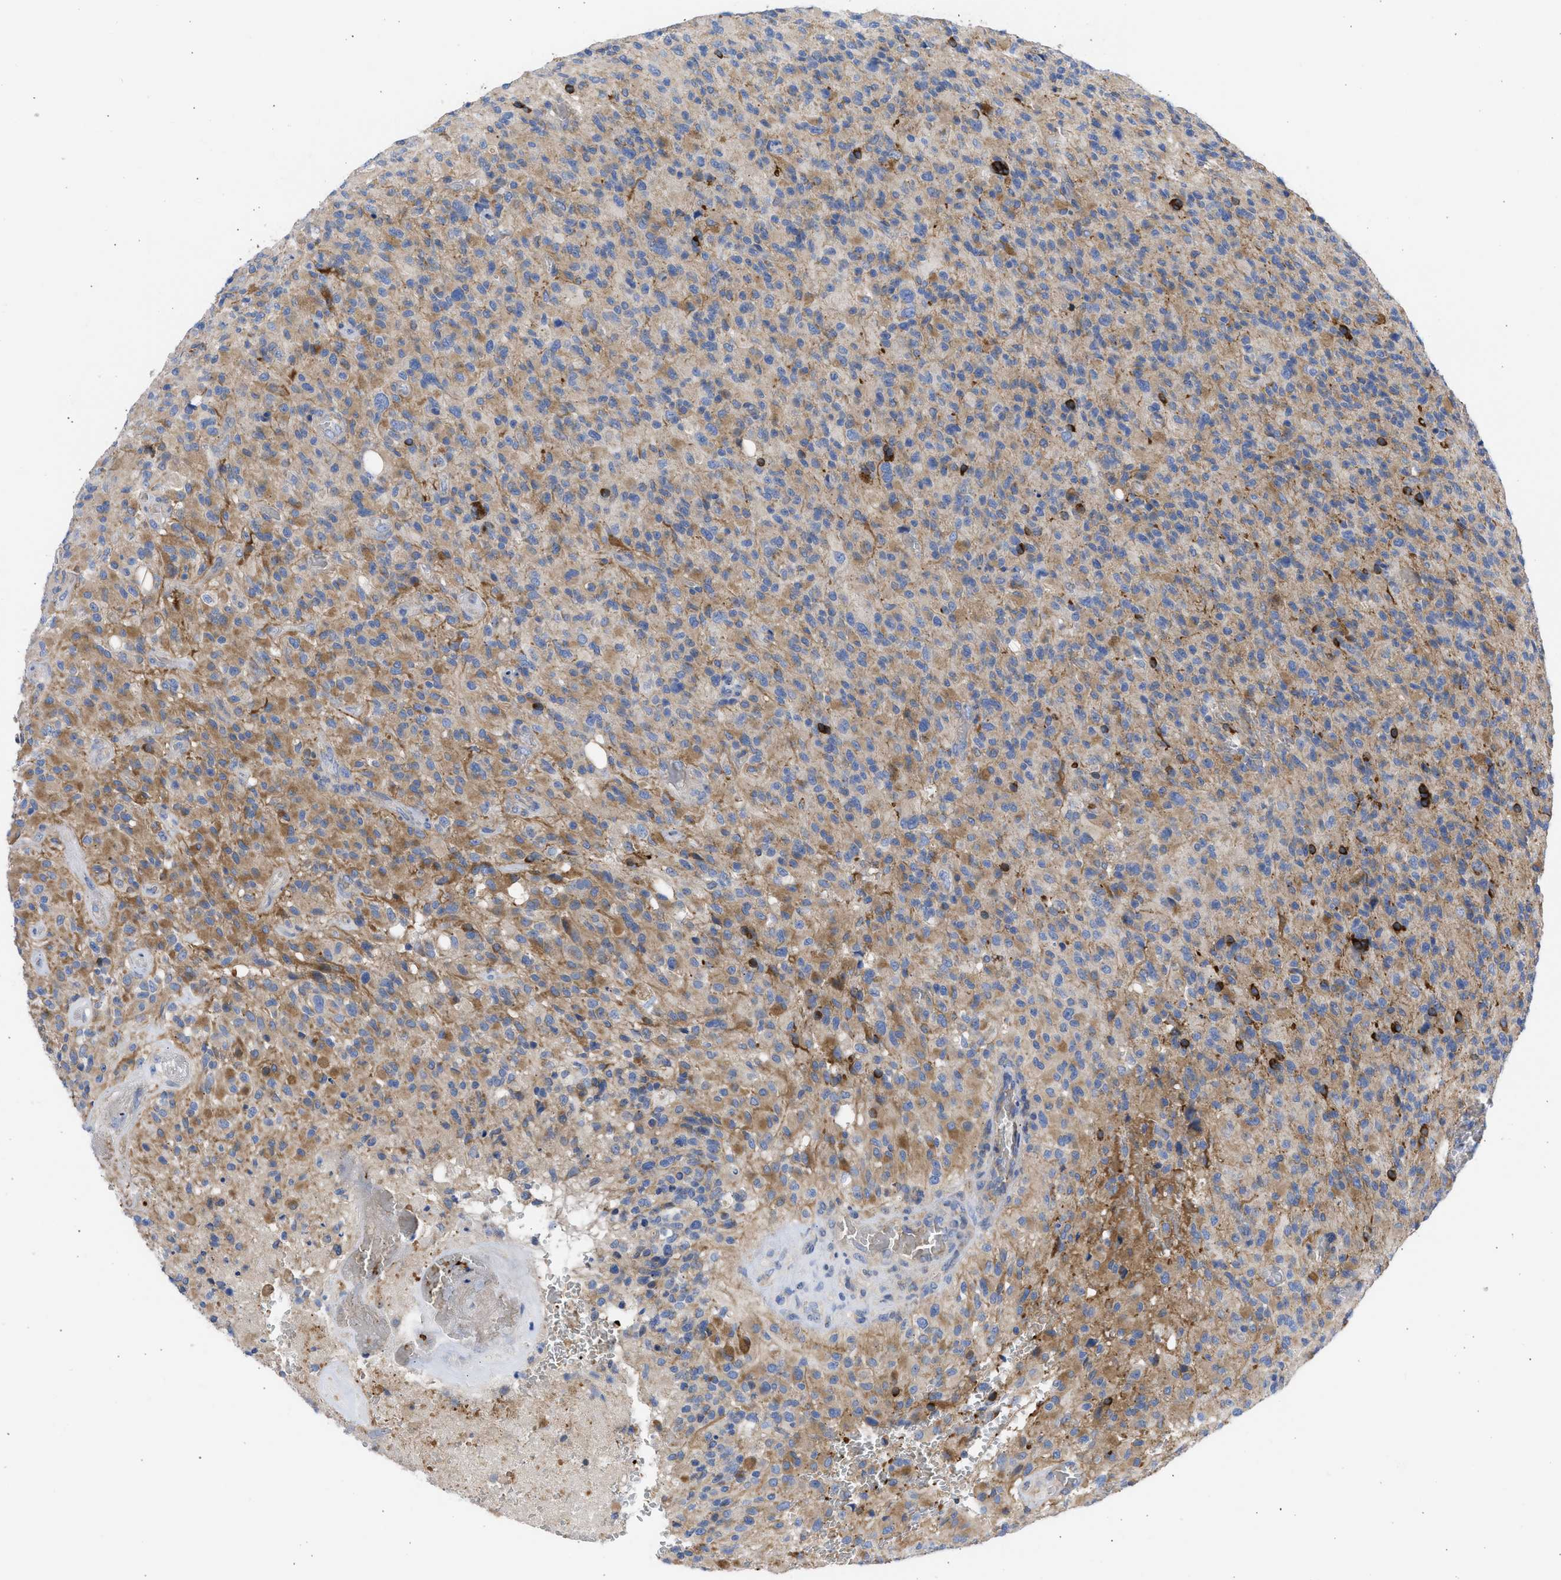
{"staining": {"intensity": "moderate", "quantity": ">75%", "location": "cytoplasmic/membranous"}, "tissue": "glioma", "cell_type": "Tumor cells", "image_type": "cancer", "snomed": [{"axis": "morphology", "description": "Glioma, malignant, High grade"}, {"axis": "topography", "description": "Brain"}], "caption": "DAB immunohistochemical staining of human glioma displays moderate cytoplasmic/membranous protein expression in about >75% of tumor cells.", "gene": "BTG3", "patient": {"sex": "male", "age": 71}}